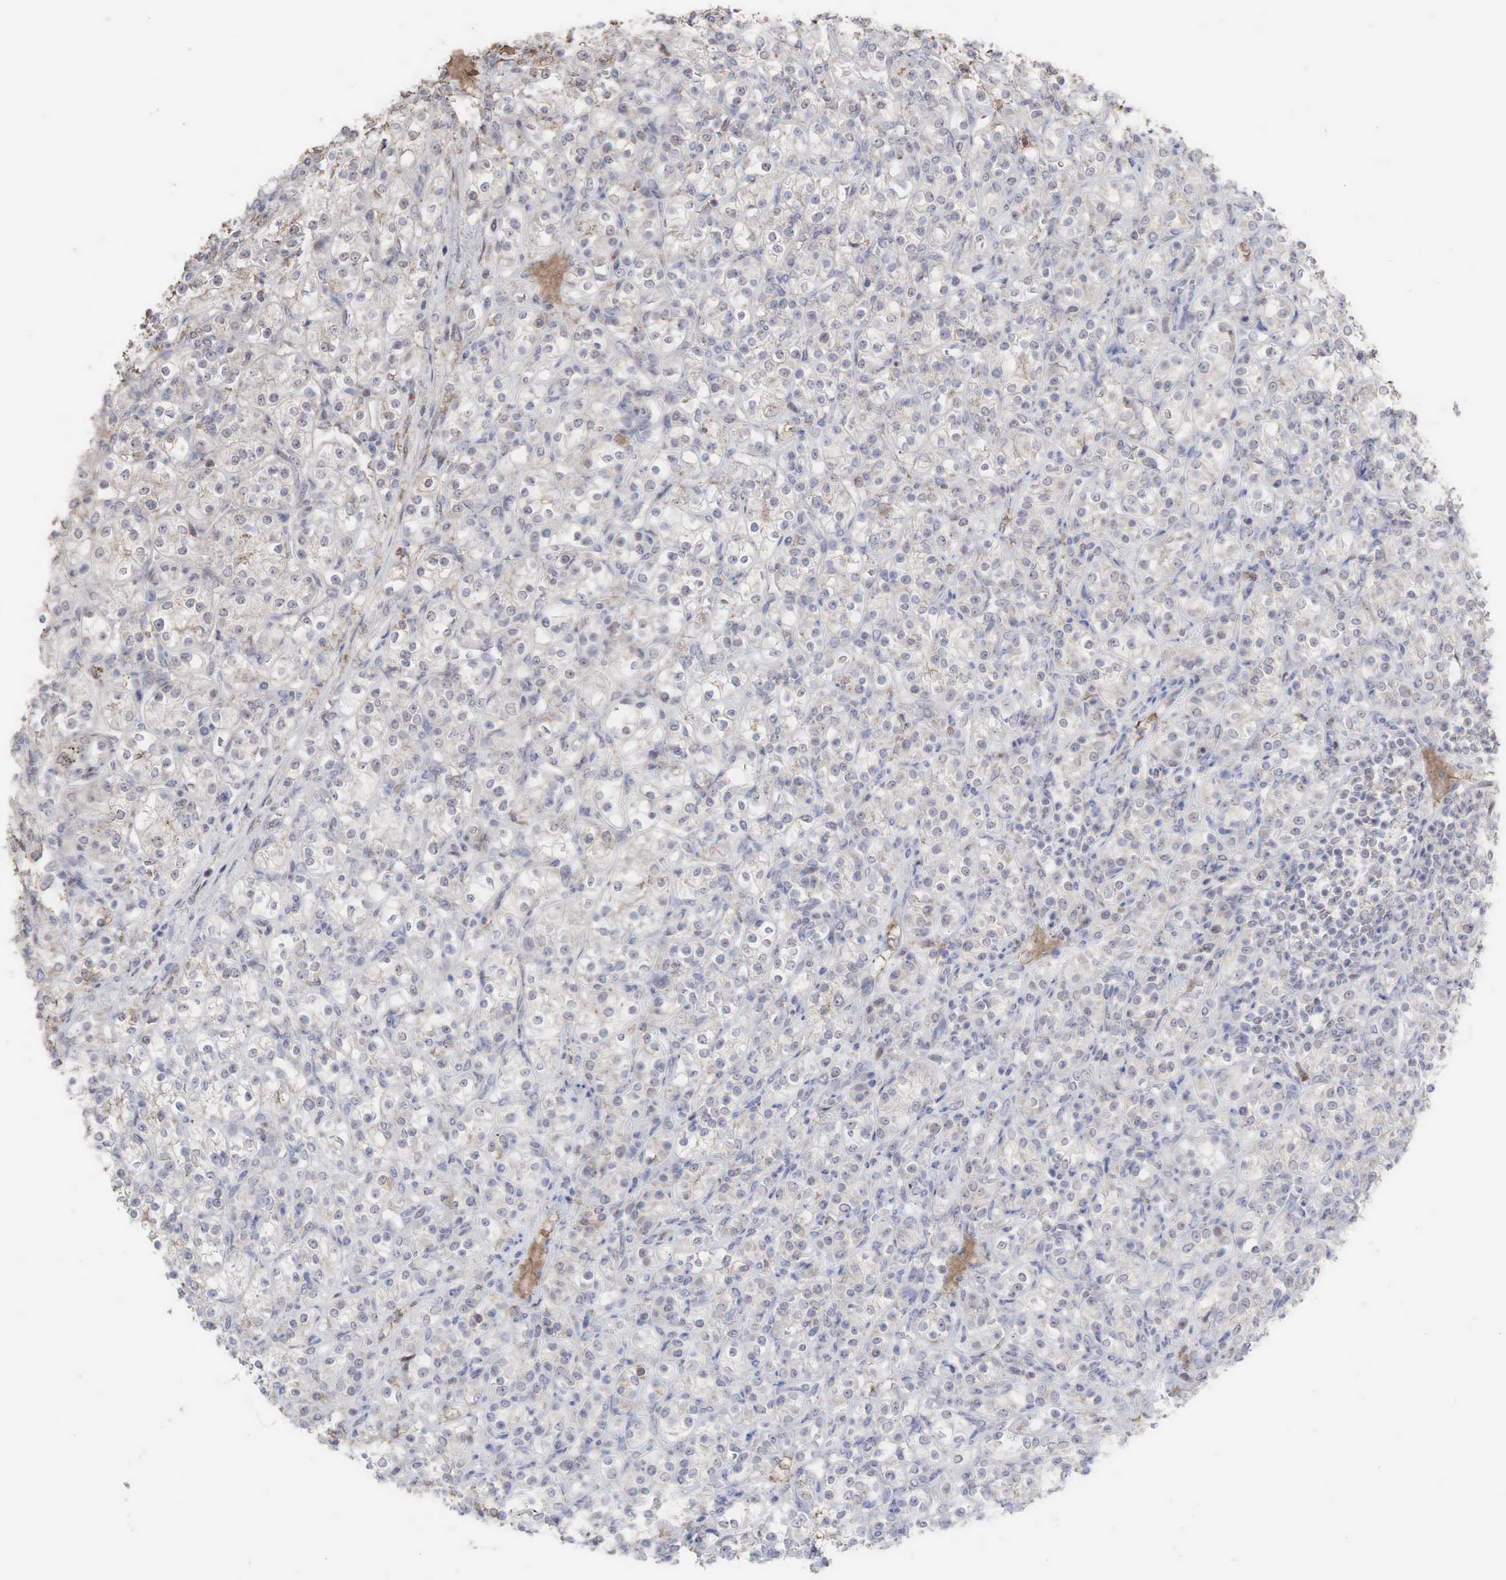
{"staining": {"intensity": "weak", "quantity": ">75%", "location": "cytoplasmic/membranous"}, "tissue": "renal cancer", "cell_type": "Tumor cells", "image_type": "cancer", "snomed": [{"axis": "morphology", "description": "Adenocarcinoma, NOS"}, {"axis": "topography", "description": "Kidney"}], "caption": "Adenocarcinoma (renal) tissue reveals weak cytoplasmic/membranous positivity in about >75% of tumor cells, visualized by immunohistochemistry.", "gene": "DKC1", "patient": {"sex": "male", "age": 77}}